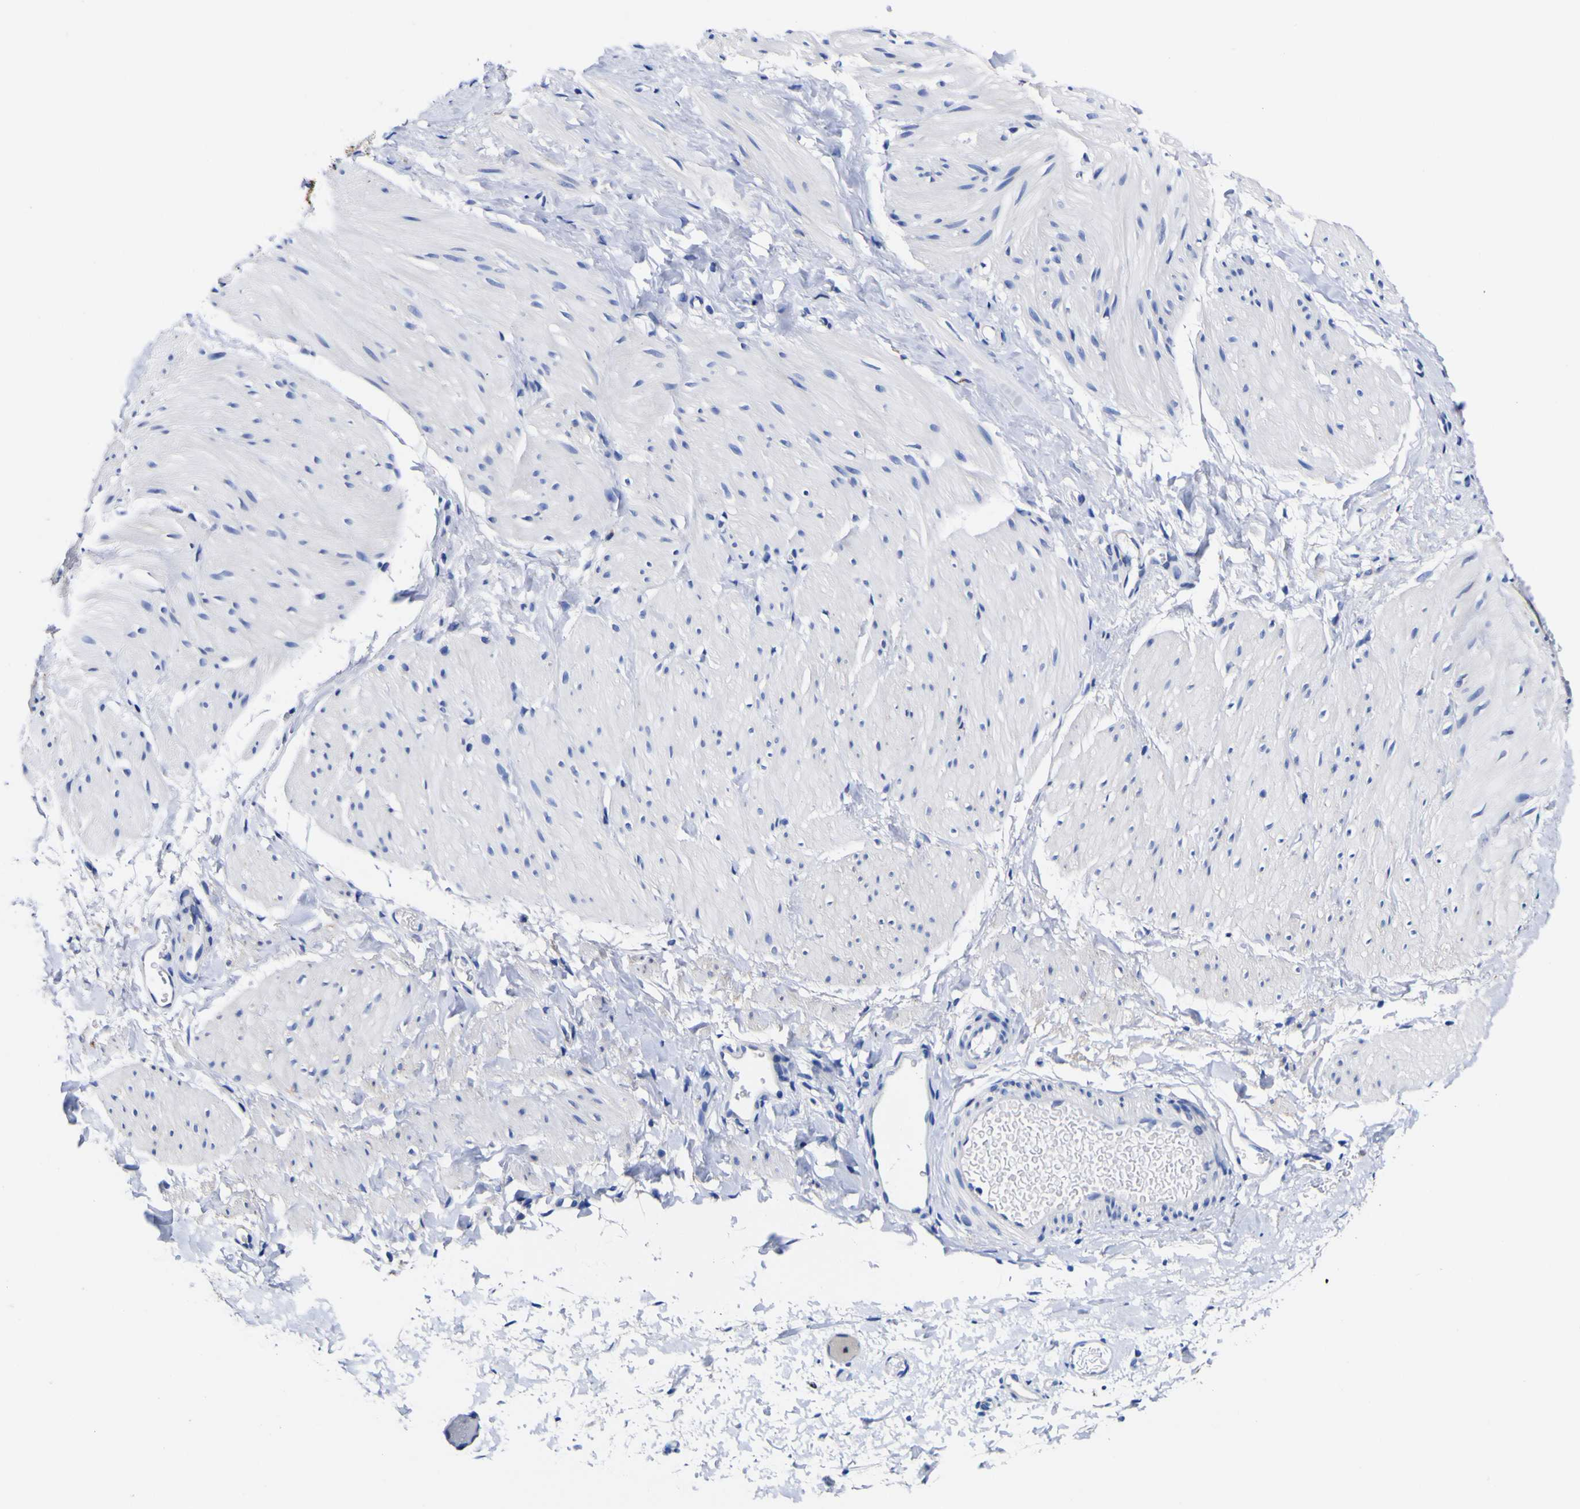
{"staining": {"intensity": "negative", "quantity": "none", "location": "none"}, "tissue": "smooth muscle", "cell_type": "Smooth muscle cells", "image_type": "normal", "snomed": [{"axis": "morphology", "description": "Normal tissue, NOS"}, {"axis": "topography", "description": "Smooth muscle"}], "caption": "Image shows no protein staining in smooth muscle cells of benign smooth muscle. The staining is performed using DAB brown chromogen with nuclei counter-stained in using hematoxylin.", "gene": "HLA", "patient": {"sex": "male", "age": 16}}